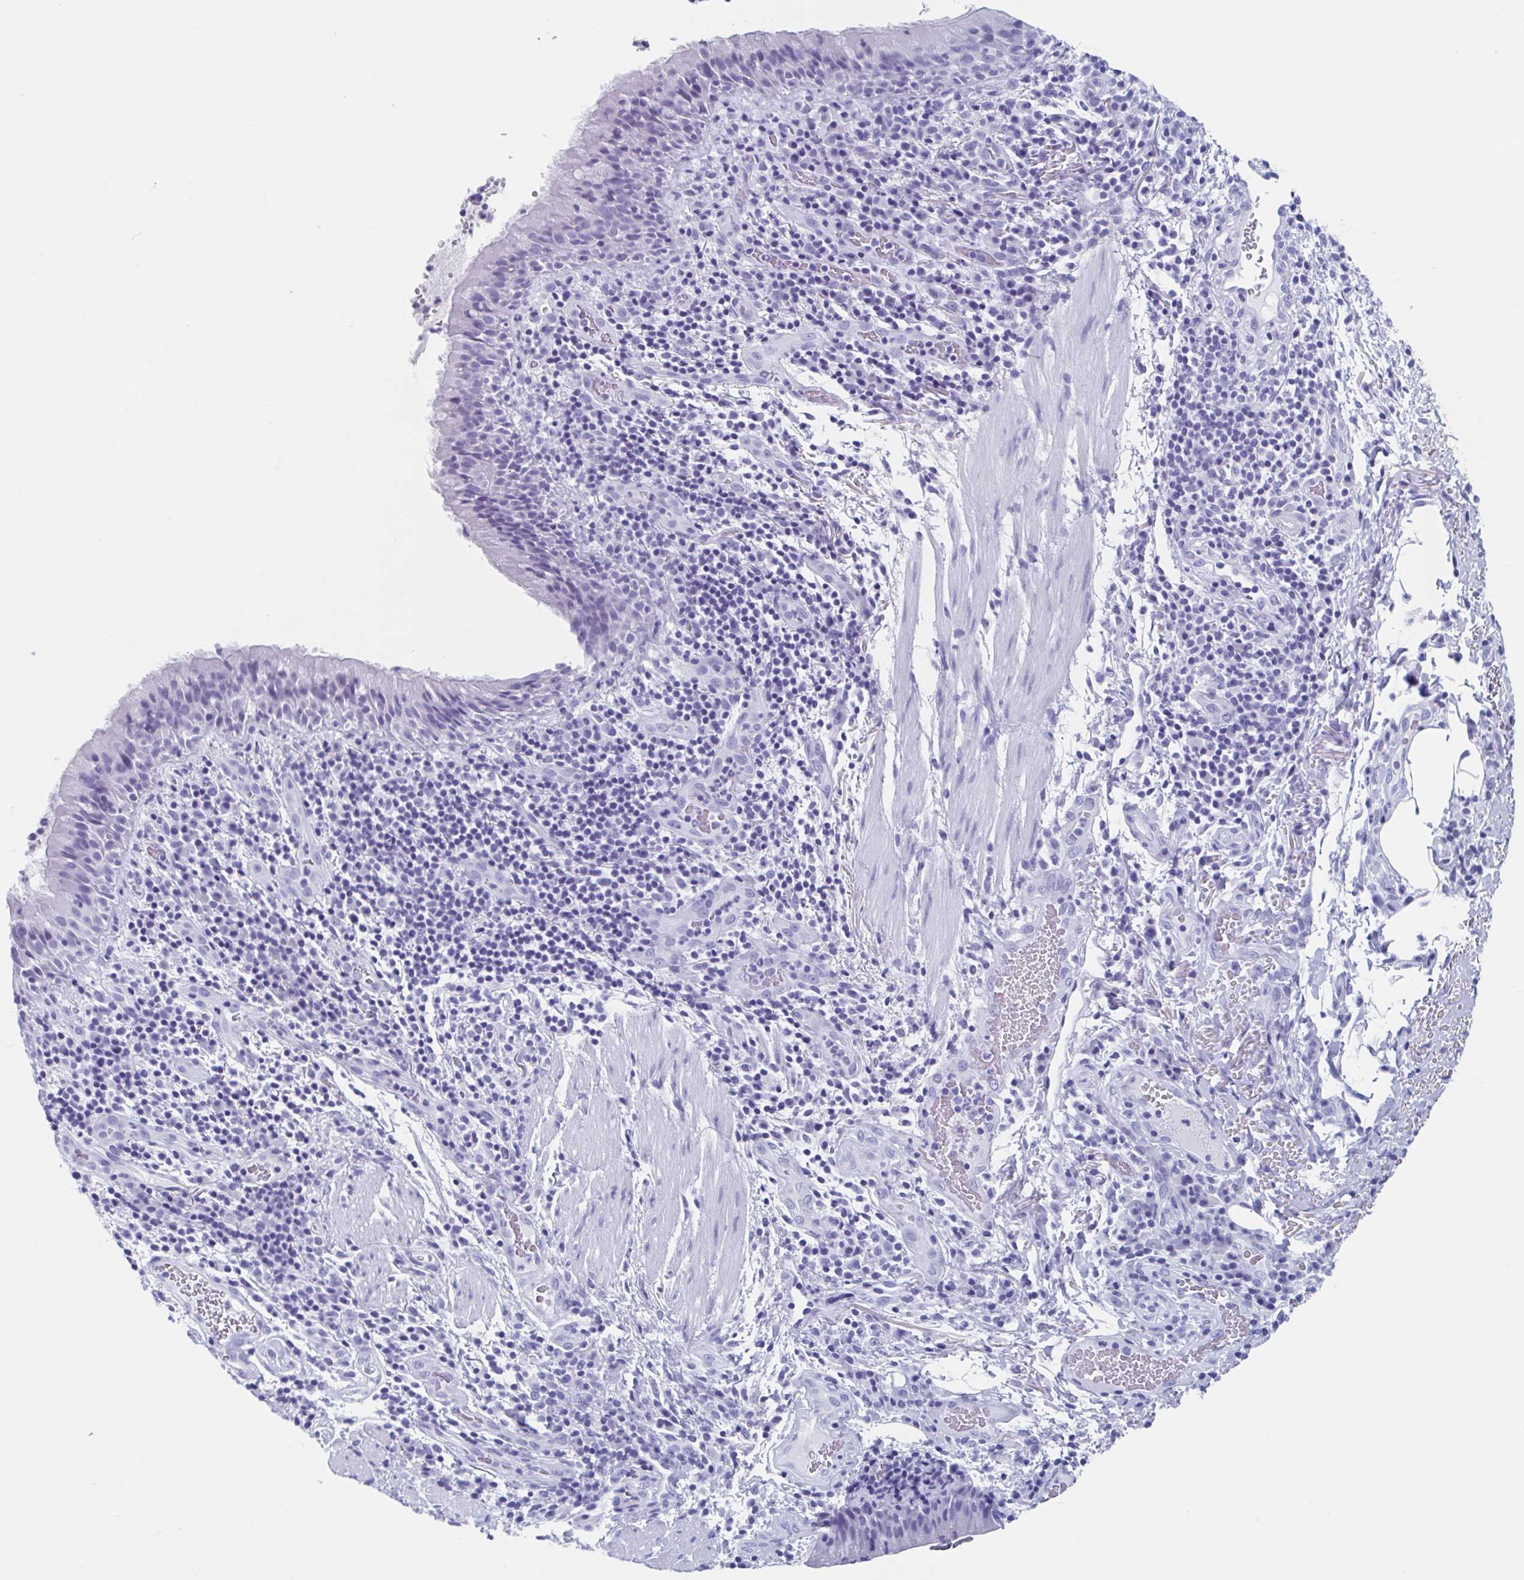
{"staining": {"intensity": "negative", "quantity": "none", "location": "none"}, "tissue": "bronchus", "cell_type": "Respiratory epithelial cells", "image_type": "normal", "snomed": [{"axis": "morphology", "description": "Normal tissue, NOS"}, {"axis": "topography", "description": "Lymph node"}, {"axis": "topography", "description": "Bronchus"}], "caption": "High power microscopy histopathology image of an immunohistochemistry micrograph of unremarkable bronchus, revealing no significant staining in respiratory epithelial cells.", "gene": "HDGFL1", "patient": {"sex": "male", "age": 56}}